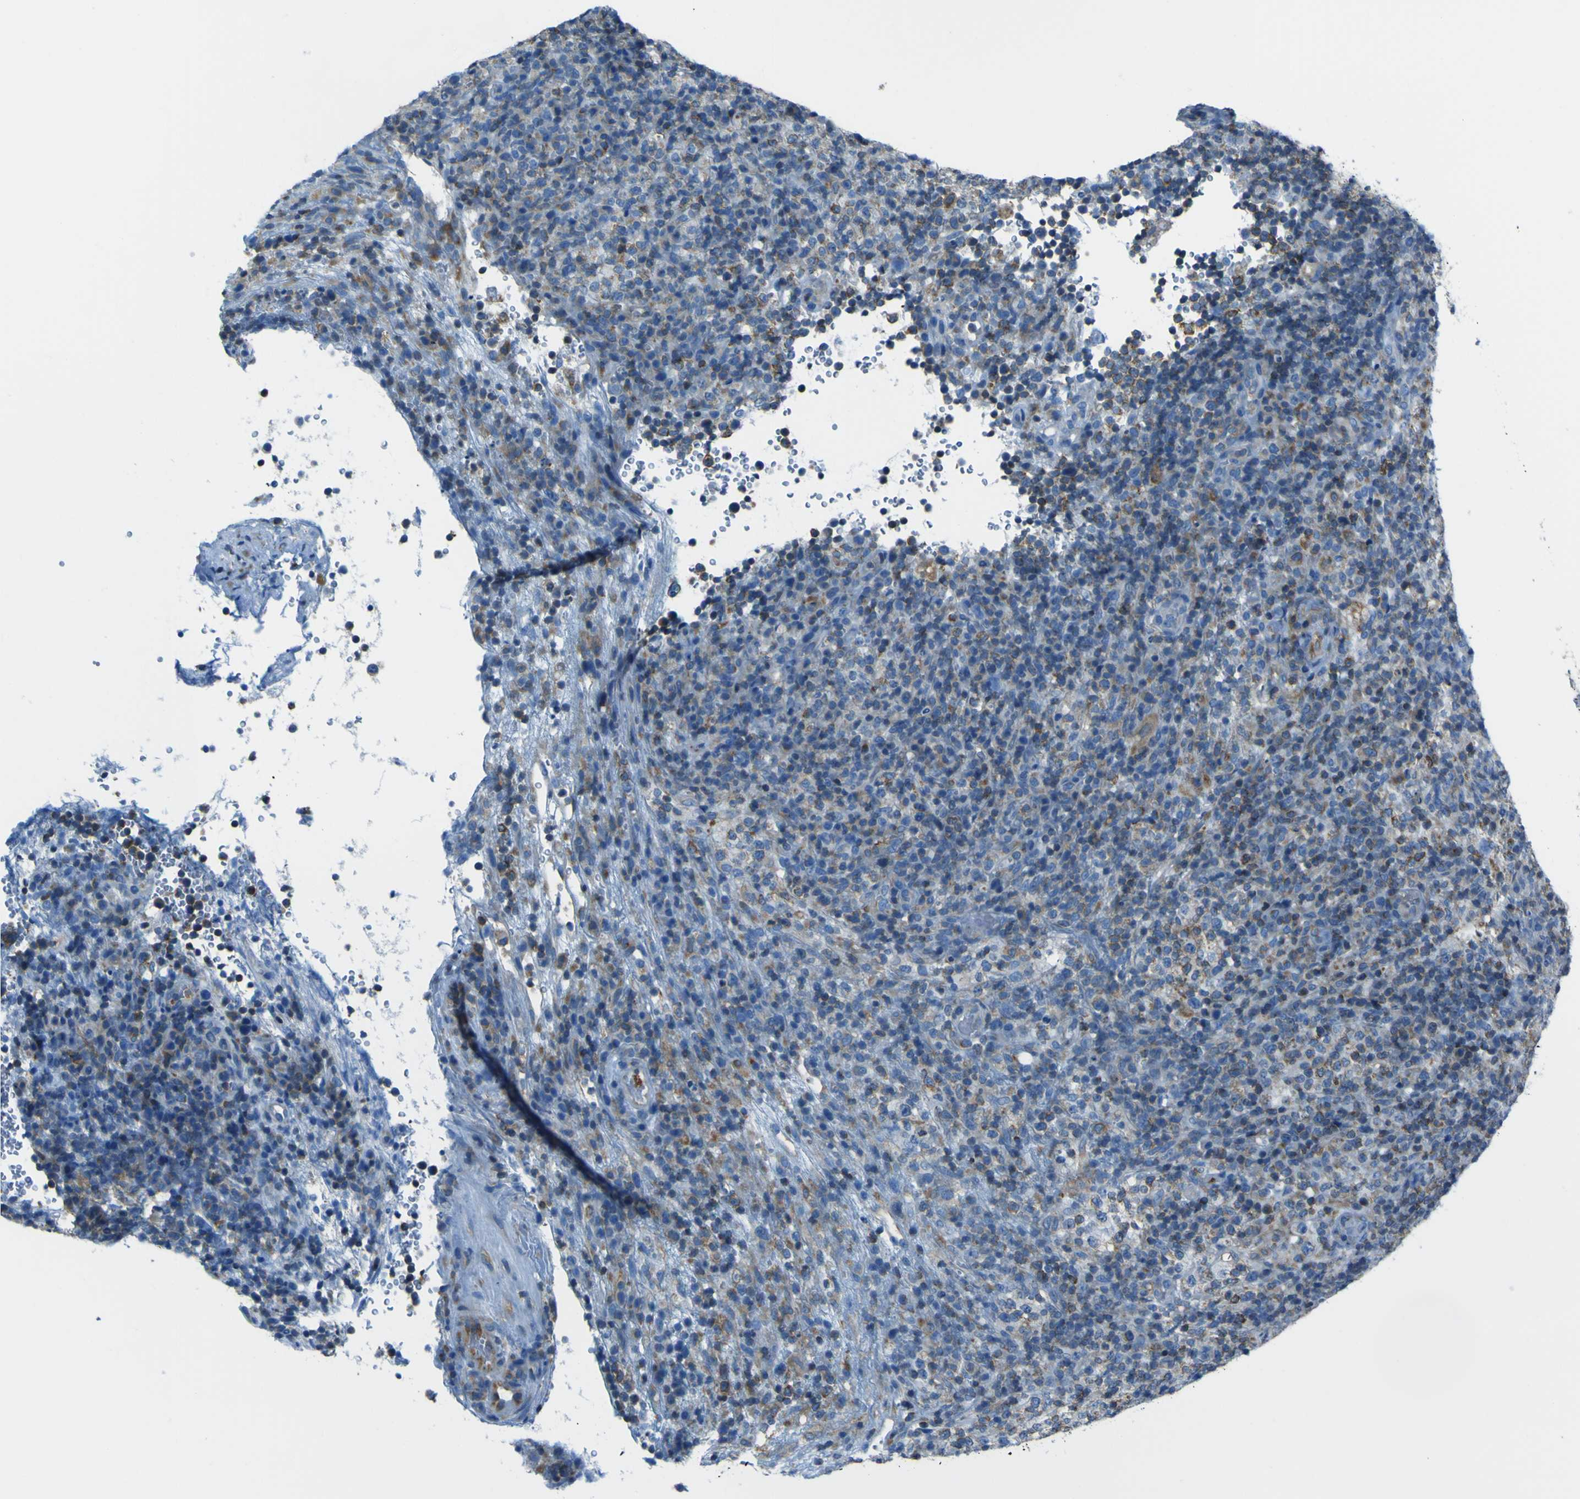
{"staining": {"intensity": "moderate", "quantity": "25%-75%", "location": "cytoplasmic/membranous"}, "tissue": "lymphoma", "cell_type": "Tumor cells", "image_type": "cancer", "snomed": [{"axis": "morphology", "description": "Malignant lymphoma, non-Hodgkin's type, High grade"}, {"axis": "topography", "description": "Lymph node"}], "caption": "Protein analysis of malignant lymphoma, non-Hodgkin's type (high-grade) tissue reveals moderate cytoplasmic/membranous staining in approximately 25%-75% of tumor cells.", "gene": "STIM1", "patient": {"sex": "female", "age": 76}}